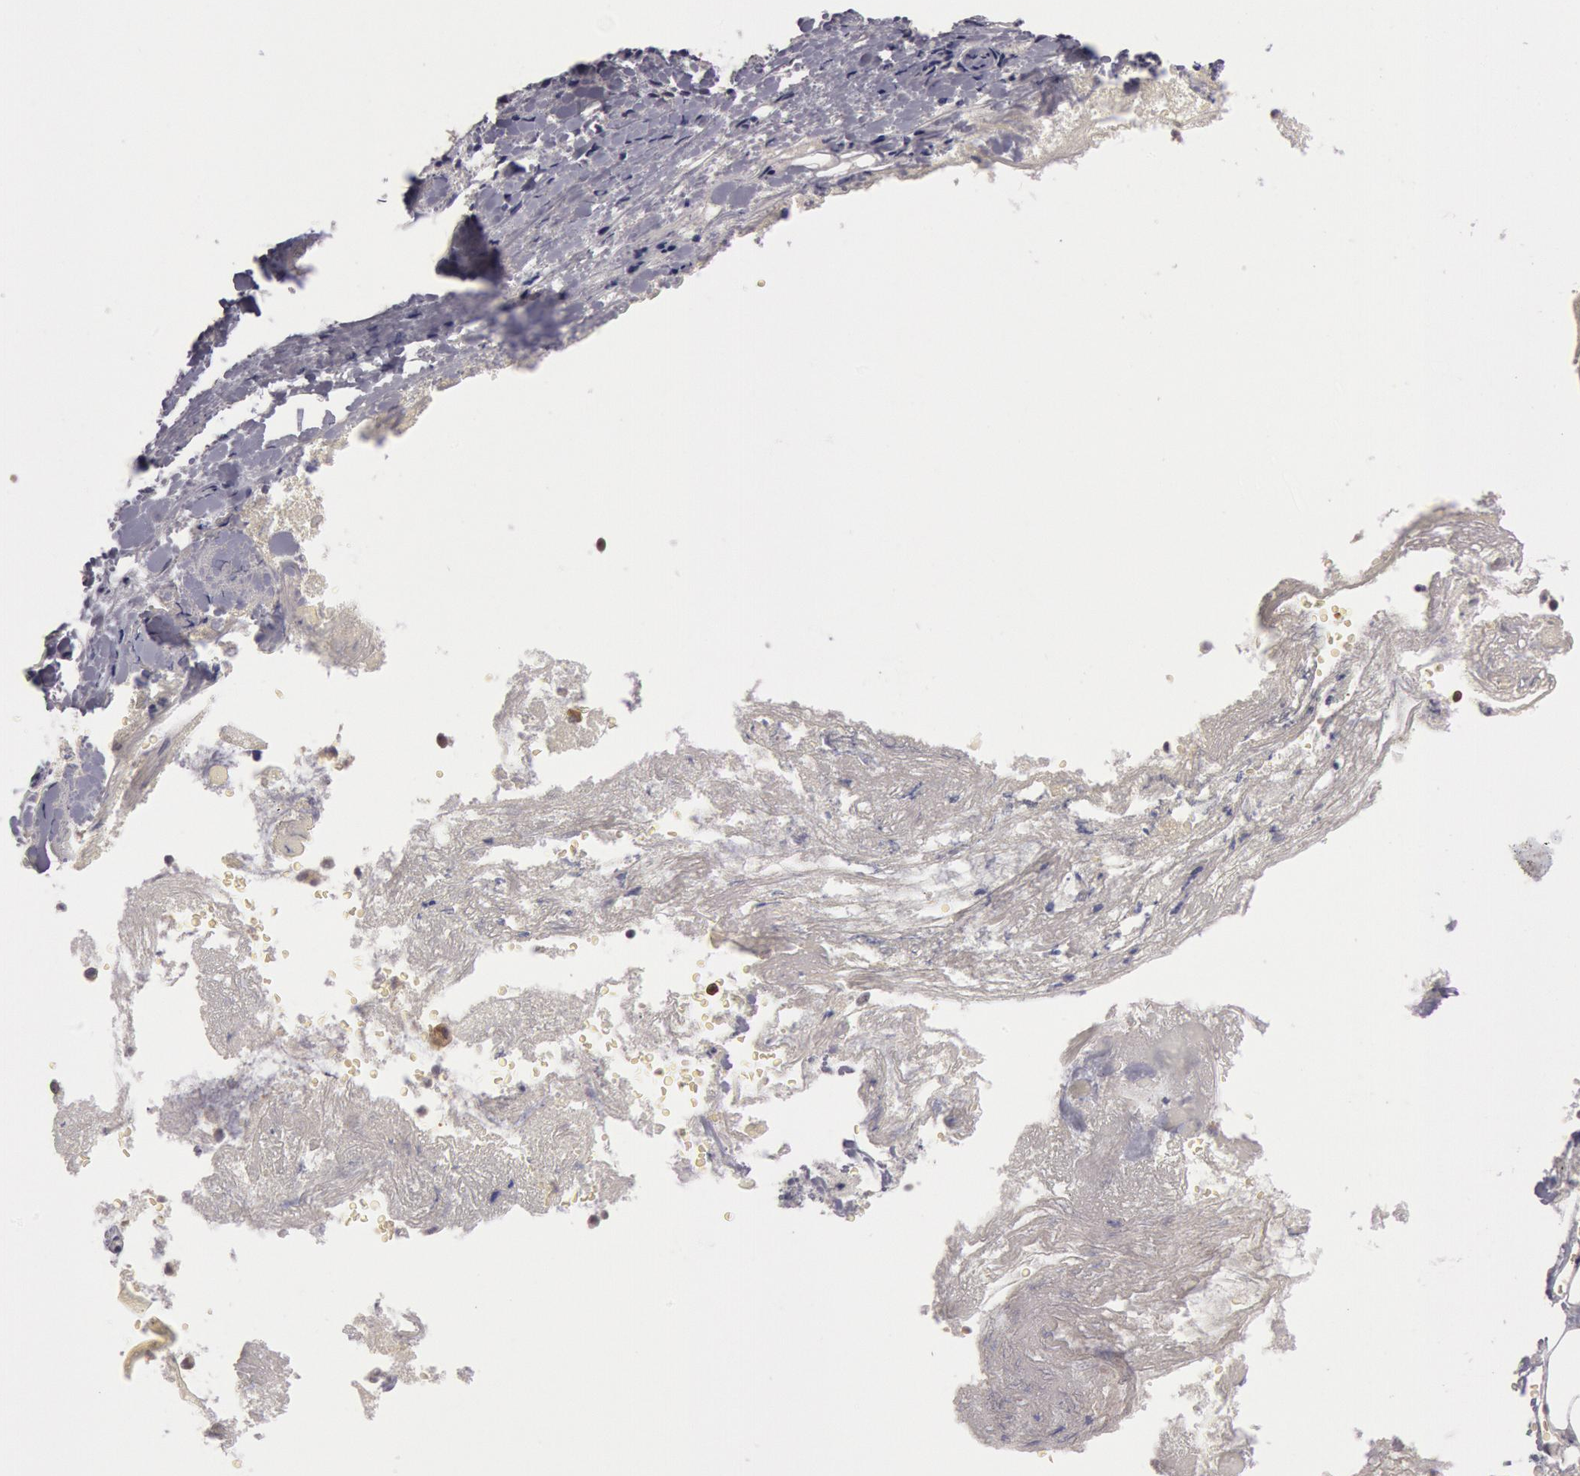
{"staining": {"intensity": "moderate", "quantity": ">75%", "location": "cytoplasmic/membranous"}, "tissue": "adrenal gland", "cell_type": "Glandular cells", "image_type": "normal", "snomed": [{"axis": "morphology", "description": "Normal tissue, NOS"}, {"axis": "topography", "description": "Adrenal gland"}], "caption": "Moderate cytoplasmic/membranous protein expression is seen in about >75% of glandular cells in adrenal gland. (brown staining indicates protein expression, while blue staining denotes nuclei).", "gene": "NMT2", "patient": {"sex": "female", "age": 71}}